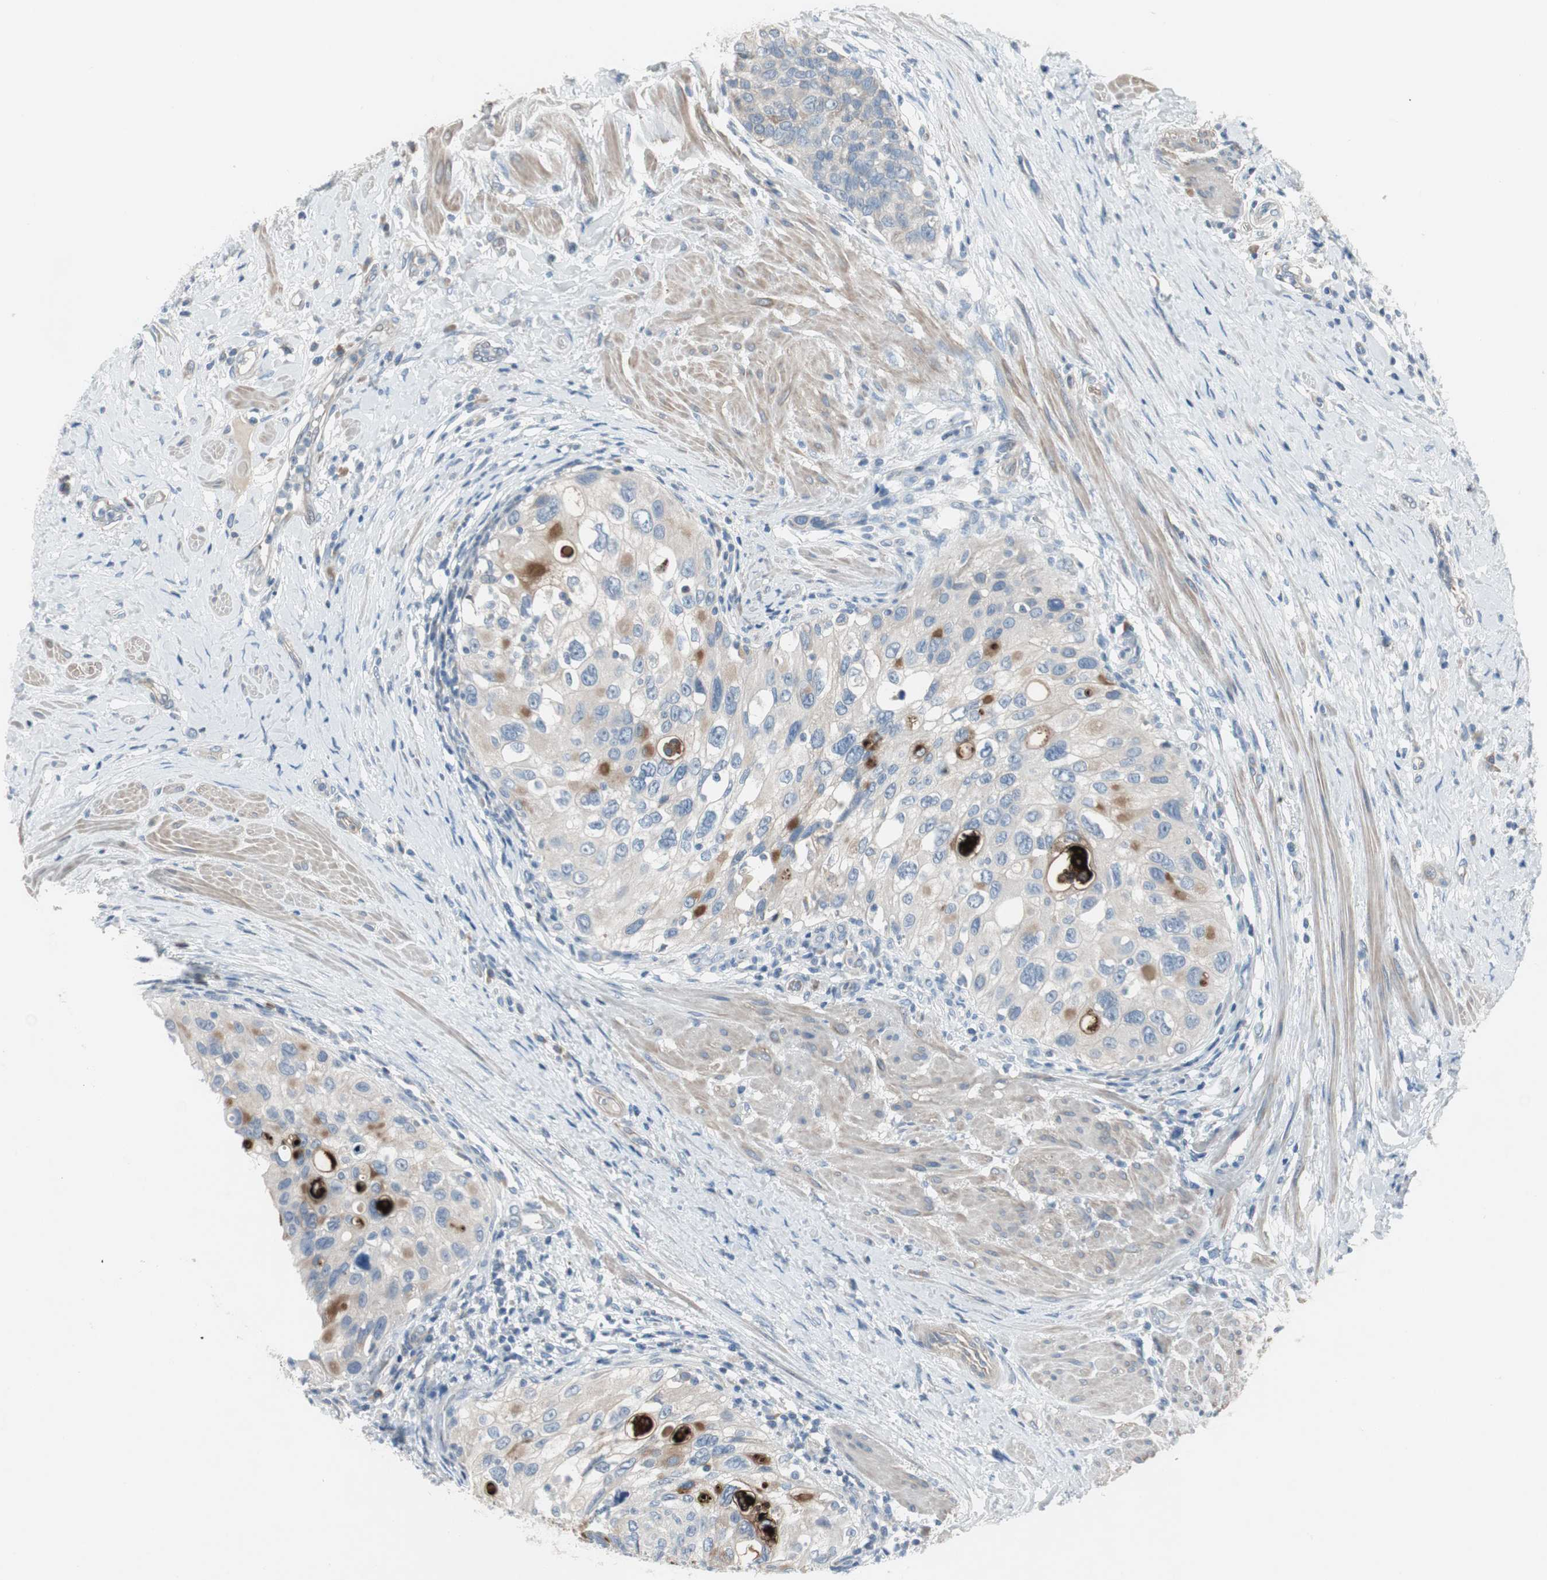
{"staining": {"intensity": "moderate", "quantity": "<25%", "location": "cytoplasmic/membranous"}, "tissue": "urothelial cancer", "cell_type": "Tumor cells", "image_type": "cancer", "snomed": [{"axis": "morphology", "description": "Urothelial carcinoma, High grade"}, {"axis": "topography", "description": "Urinary bladder"}], "caption": "Immunohistochemical staining of human urothelial carcinoma (high-grade) demonstrates low levels of moderate cytoplasmic/membranous expression in about <25% of tumor cells.", "gene": "PIGR", "patient": {"sex": "female", "age": 56}}